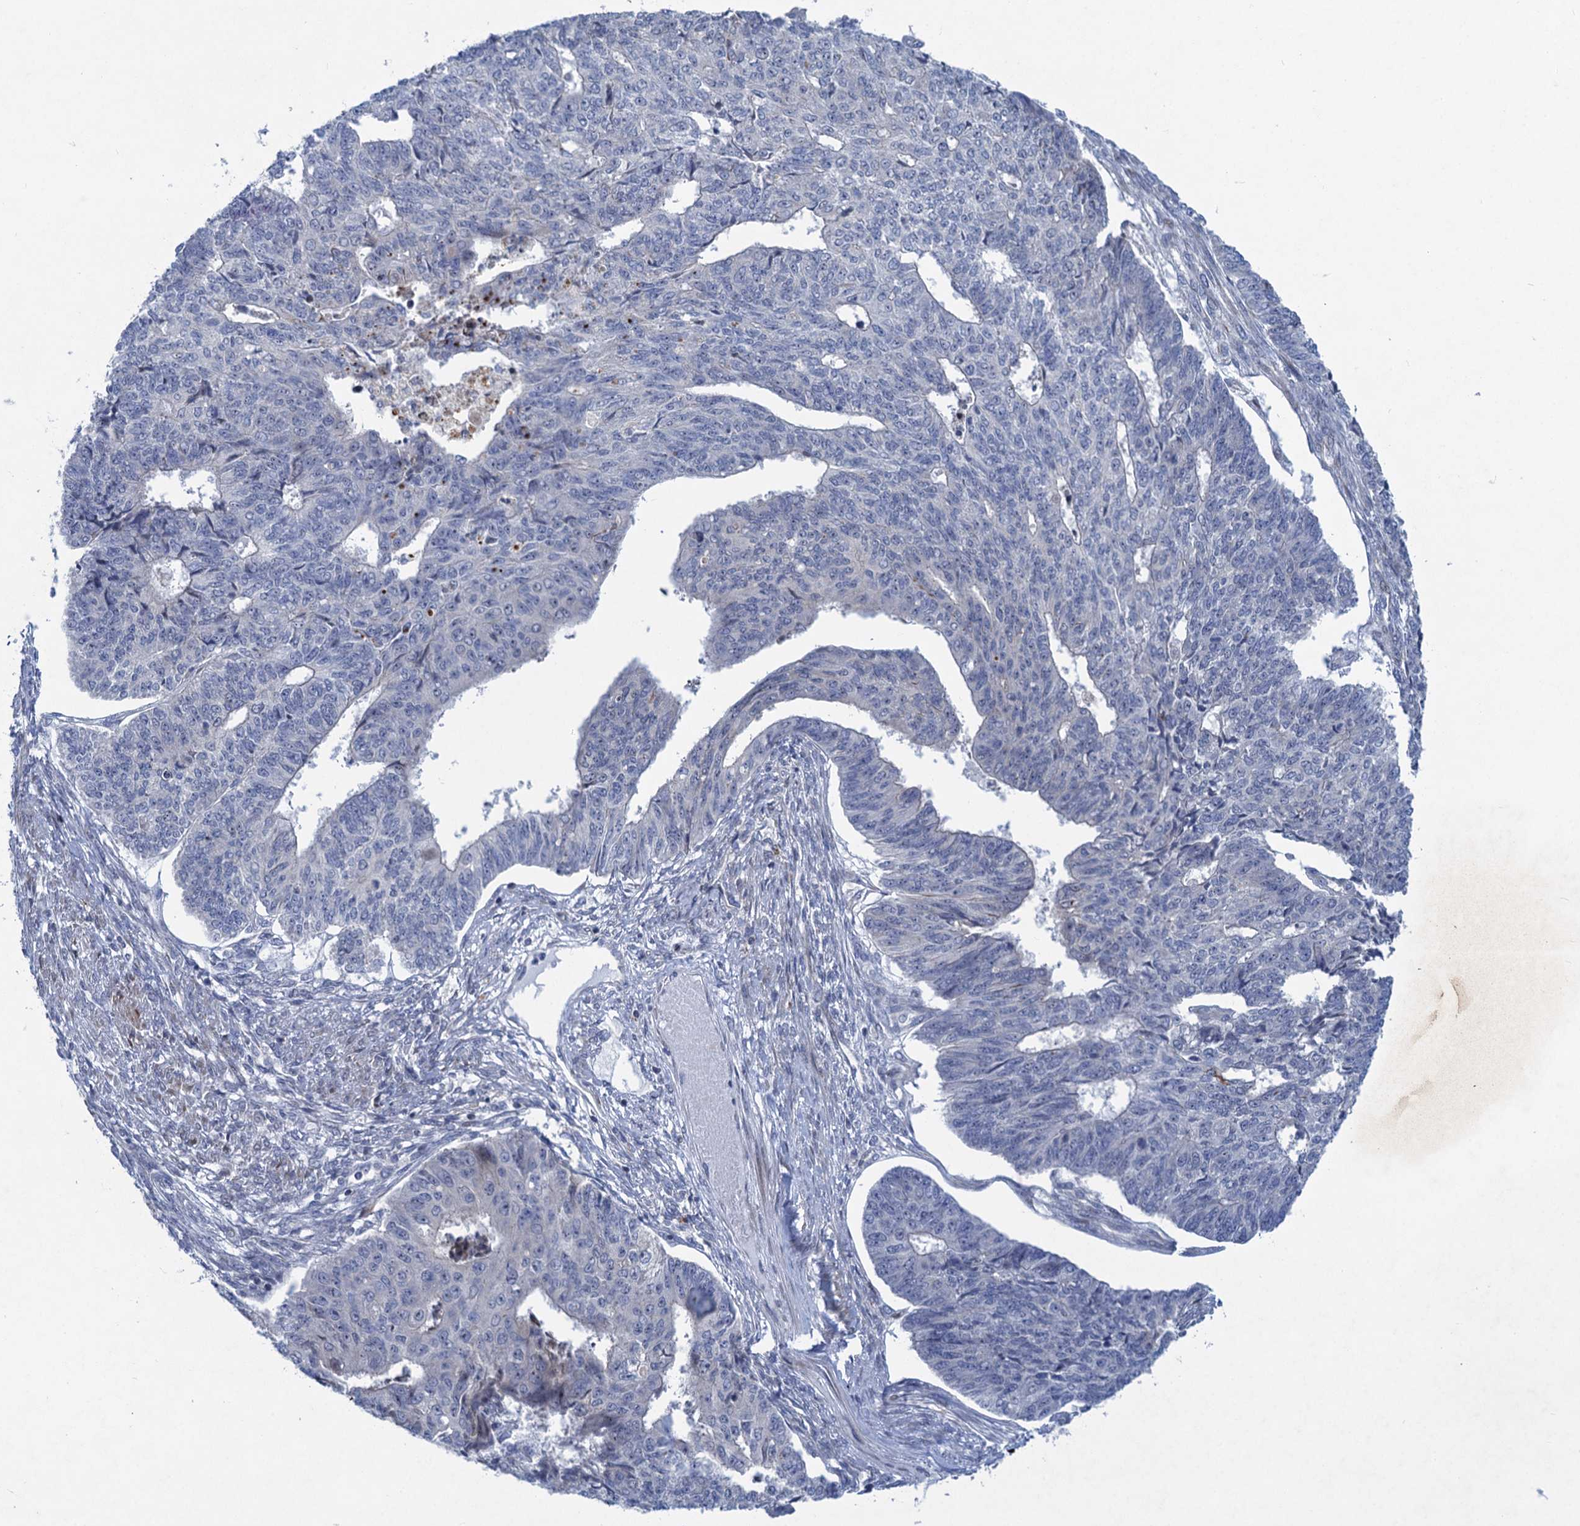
{"staining": {"intensity": "negative", "quantity": "none", "location": "none"}, "tissue": "endometrial cancer", "cell_type": "Tumor cells", "image_type": "cancer", "snomed": [{"axis": "morphology", "description": "Adenocarcinoma, NOS"}, {"axis": "topography", "description": "Endometrium"}], "caption": "Immunohistochemical staining of endometrial cancer demonstrates no significant expression in tumor cells.", "gene": "QPCTL", "patient": {"sex": "female", "age": 32}}